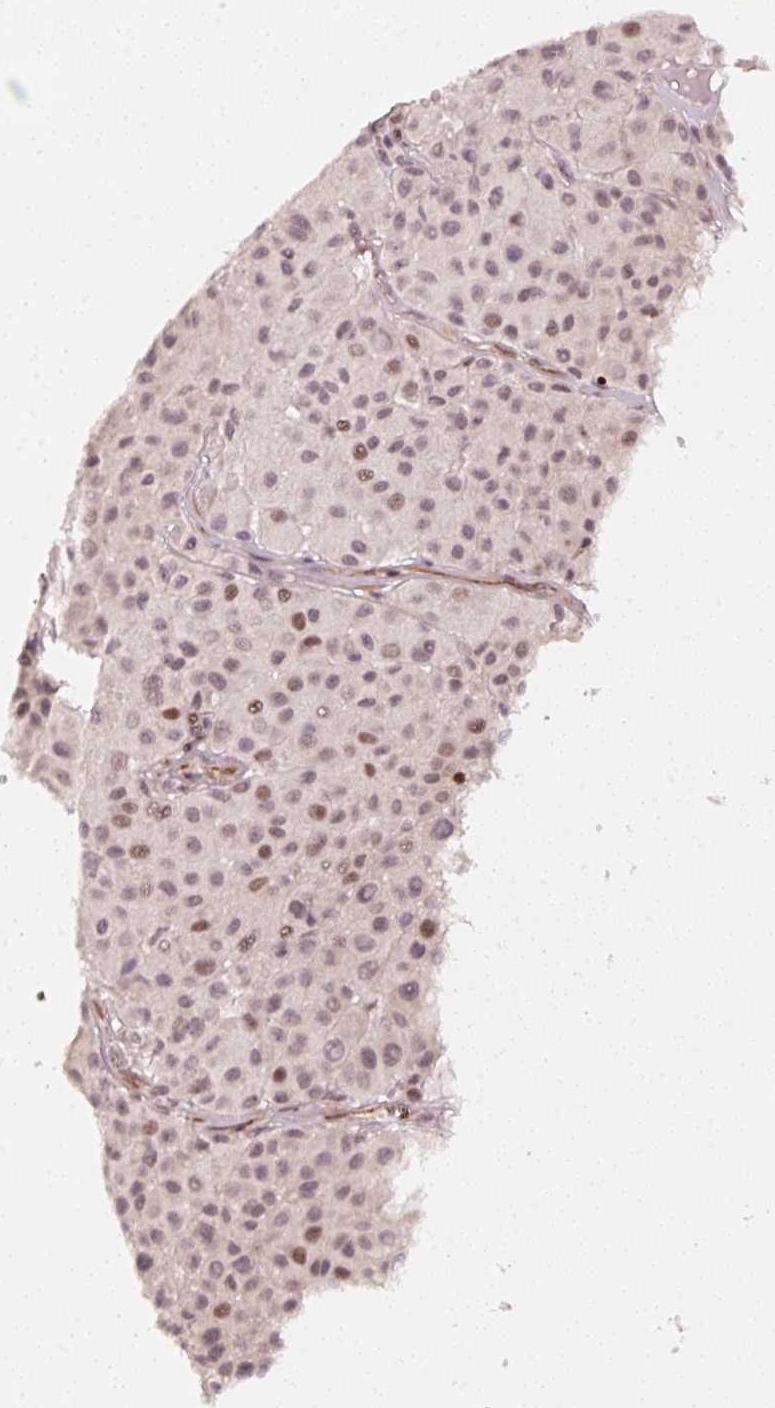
{"staining": {"intensity": "moderate", "quantity": ">75%", "location": "nuclear"}, "tissue": "melanoma", "cell_type": "Tumor cells", "image_type": "cancer", "snomed": [{"axis": "morphology", "description": "Malignant melanoma, Metastatic site"}, {"axis": "topography", "description": "Smooth muscle"}], "caption": "Moderate nuclear protein expression is identified in about >75% of tumor cells in malignant melanoma (metastatic site).", "gene": "MXRA8", "patient": {"sex": "male", "age": 41}}